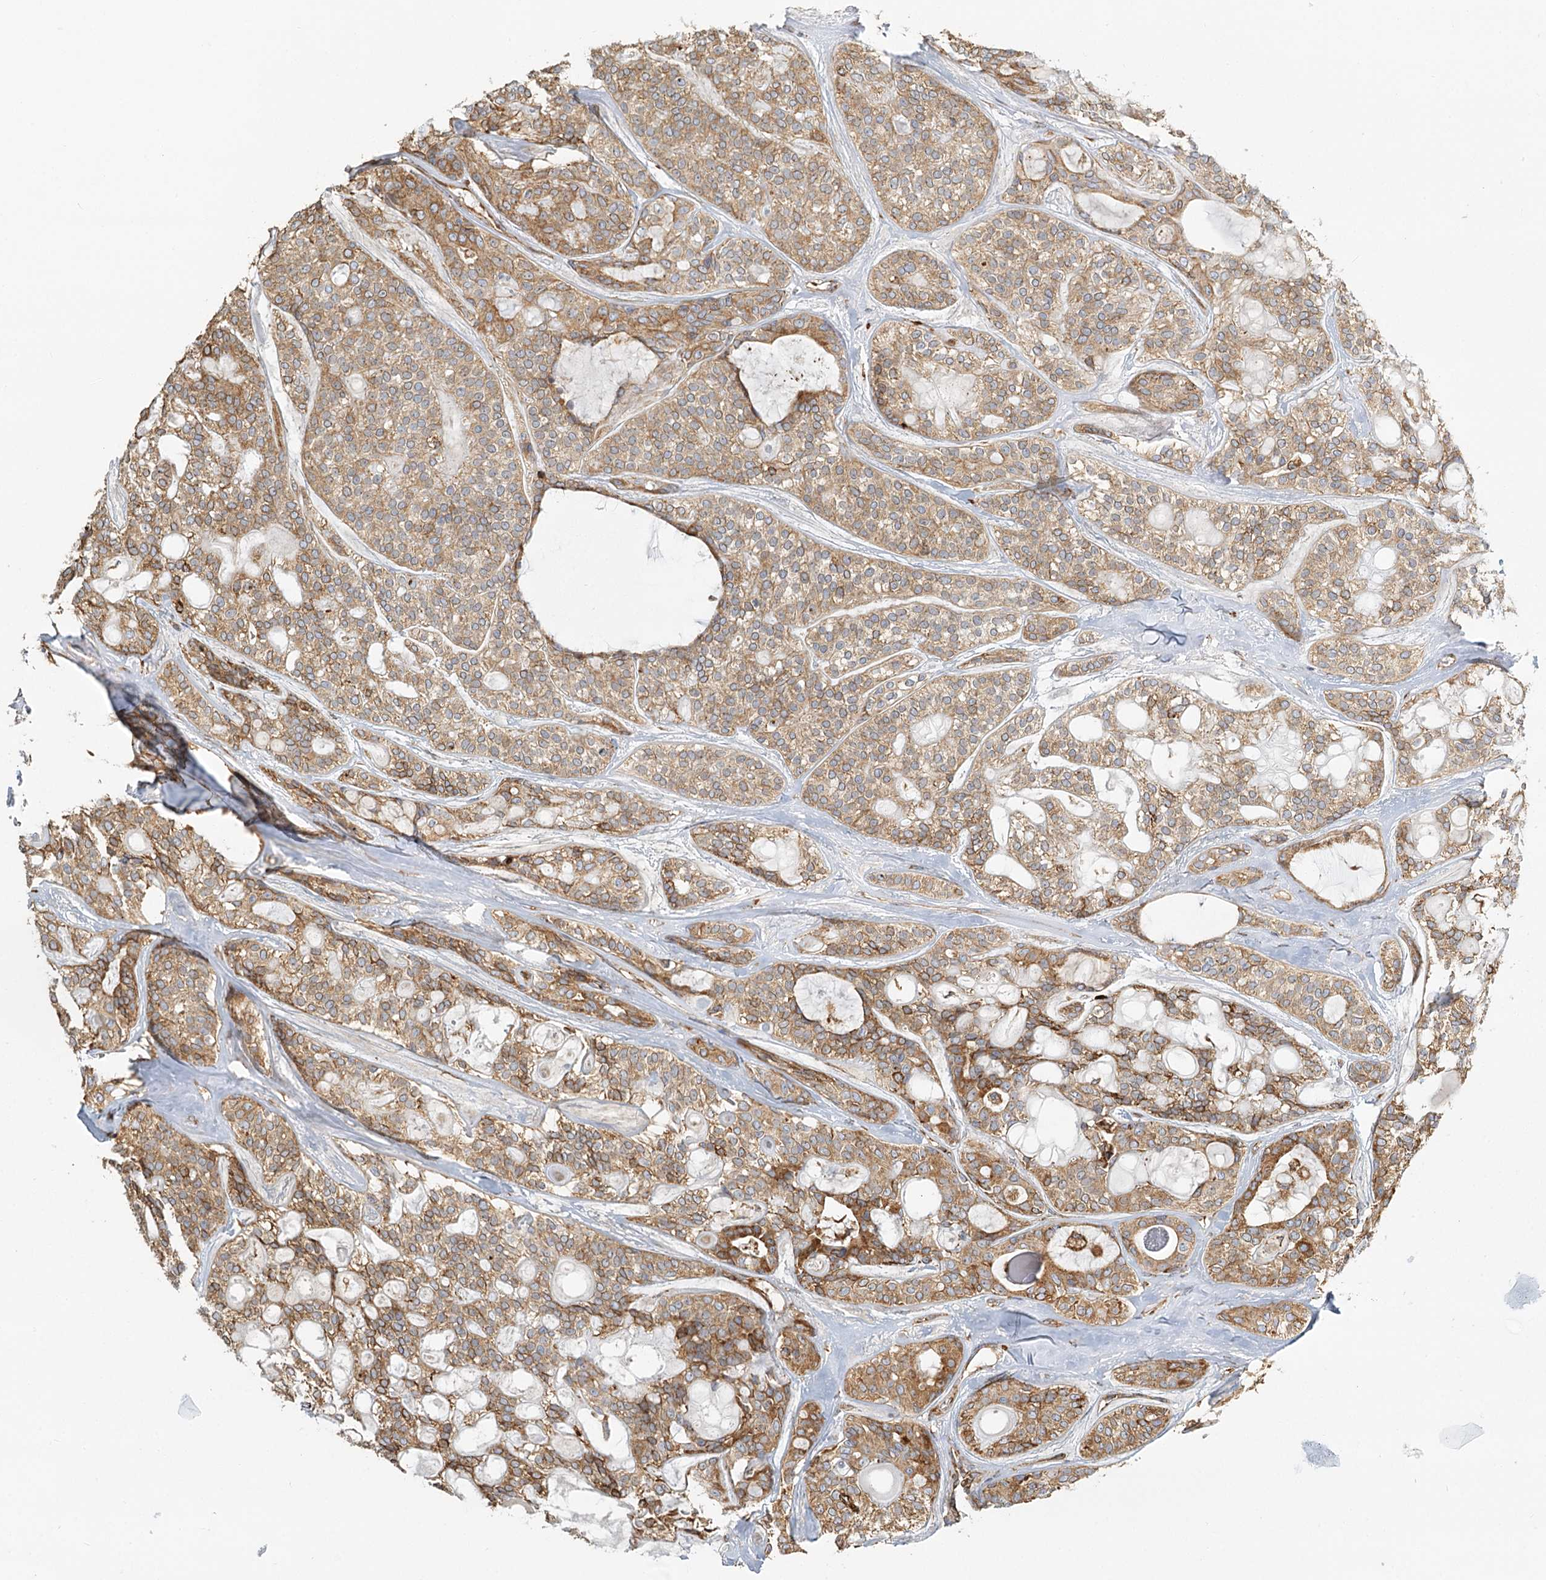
{"staining": {"intensity": "moderate", "quantity": ">75%", "location": "cytoplasmic/membranous"}, "tissue": "head and neck cancer", "cell_type": "Tumor cells", "image_type": "cancer", "snomed": [{"axis": "morphology", "description": "Adenocarcinoma, NOS"}, {"axis": "topography", "description": "Head-Neck"}], "caption": "Protein expression analysis of head and neck cancer (adenocarcinoma) displays moderate cytoplasmic/membranous positivity in approximately >75% of tumor cells. (brown staining indicates protein expression, while blue staining denotes nuclei).", "gene": "TAS1R1", "patient": {"sex": "male", "age": 66}}